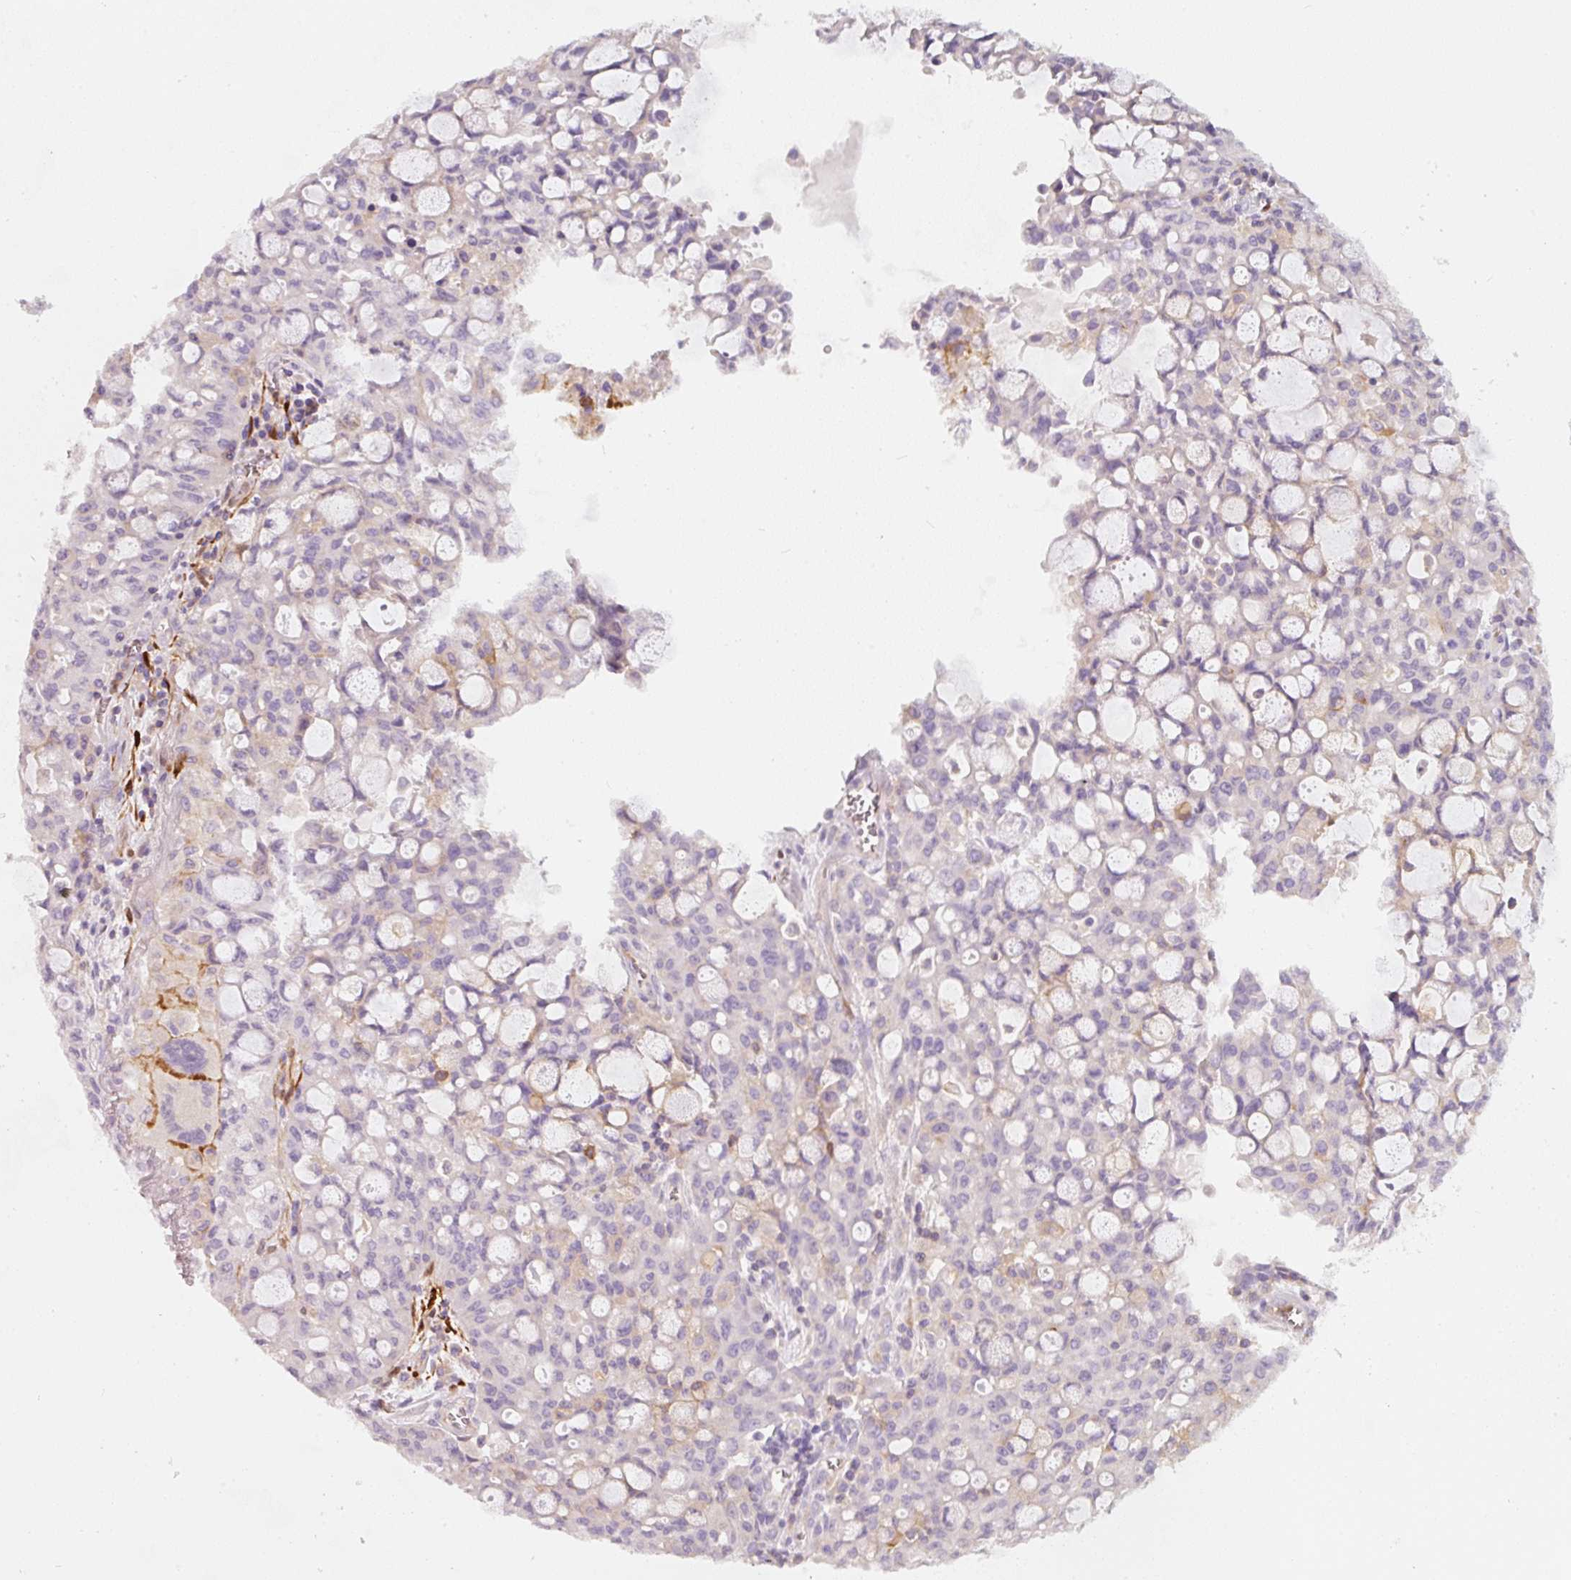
{"staining": {"intensity": "weak", "quantity": "<25%", "location": "cytoplasmic/membranous"}, "tissue": "lung cancer", "cell_type": "Tumor cells", "image_type": "cancer", "snomed": [{"axis": "morphology", "description": "Adenocarcinoma, NOS"}, {"axis": "topography", "description": "Lung"}], "caption": "Lung cancer was stained to show a protein in brown. There is no significant positivity in tumor cells.", "gene": "IQGAP2", "patient": {"sex": "female", "age": 44}}